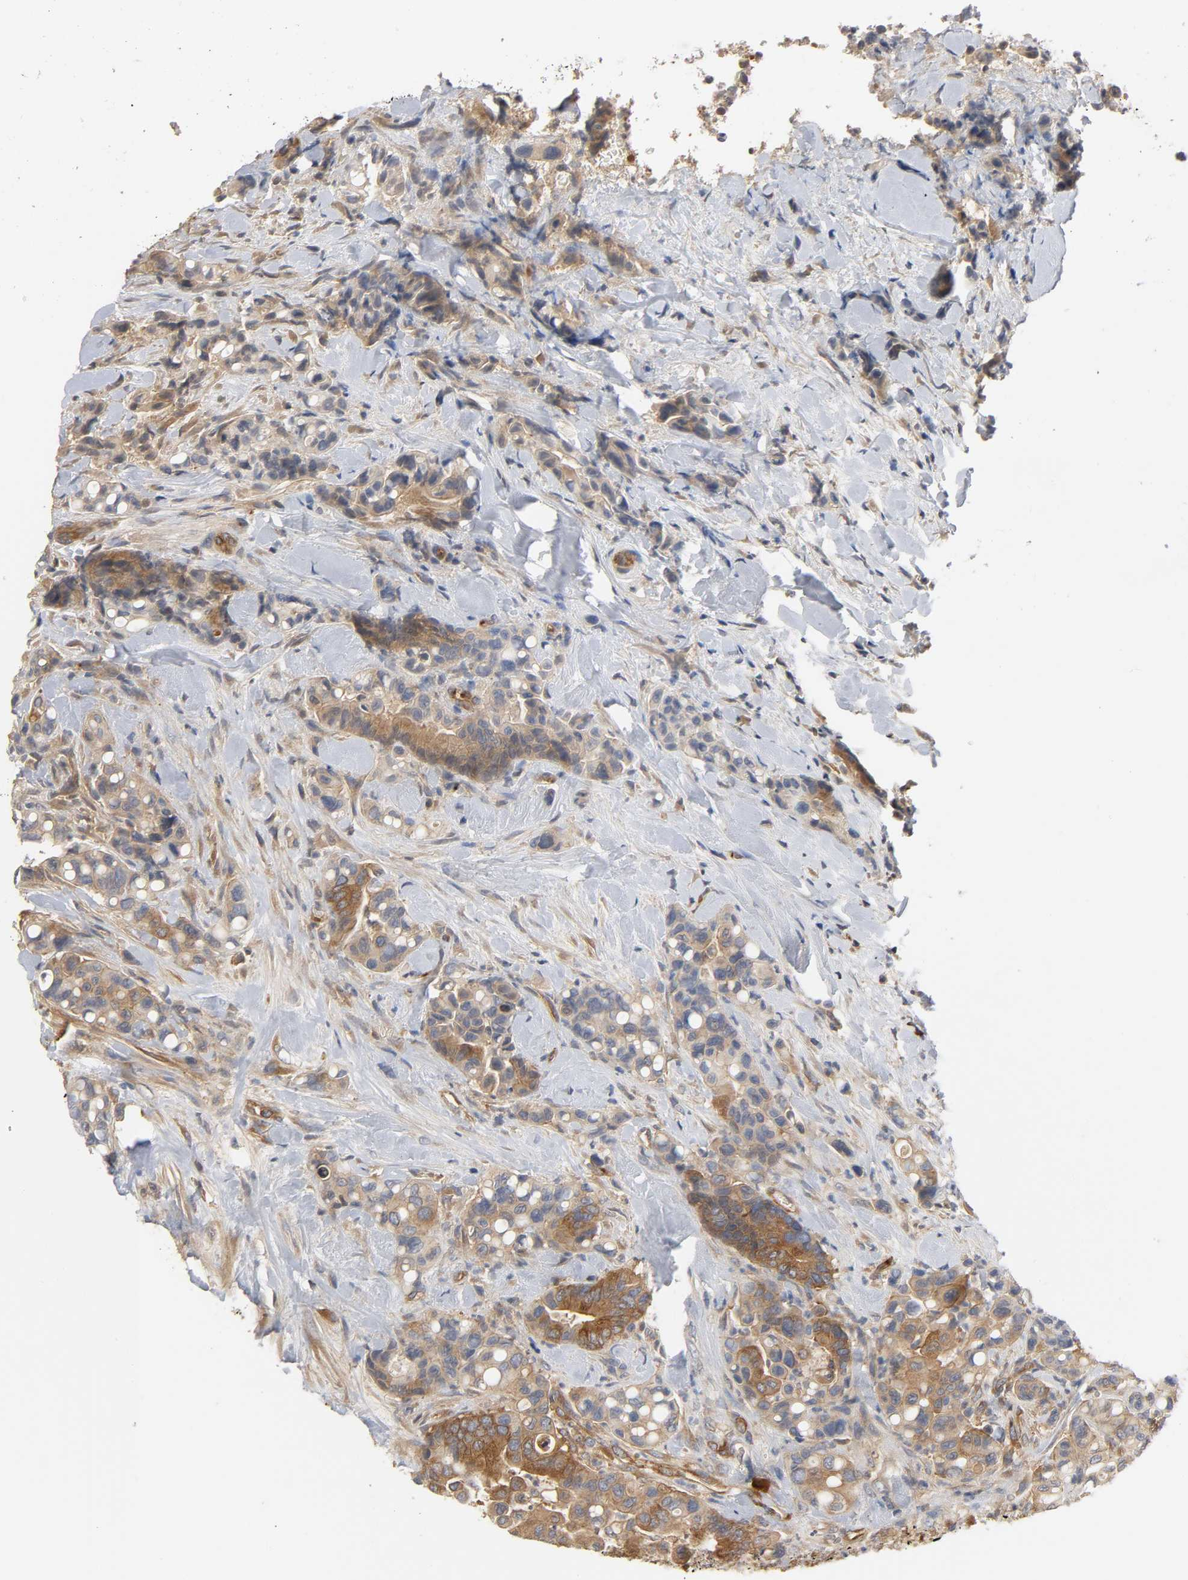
{"staining": {"intensity": "strong", "quantity": ">75%", "location": "cytoplasmic/membranous"}, "tissue": "colorectal cancer", "cell_type": "Tumor cells", "image_type": "cancer", "snomed": [{"axis": "morphology", "description": "Normal tissue, NOS"}, {"axis": "morphology", "description": "Adenocarcinoma, NOS"}, {"axis": "topography", "description": "Colon"}], "caption": "This is an image of immunohistochemistry (IHC) staining of colorectal cancer (adenocarcinoma), which shows strong staining in the cytoplasmic/membranous of tumor cells.", "gene": "SCHIP1", "patient": {"sex": "male", "age": 82}}